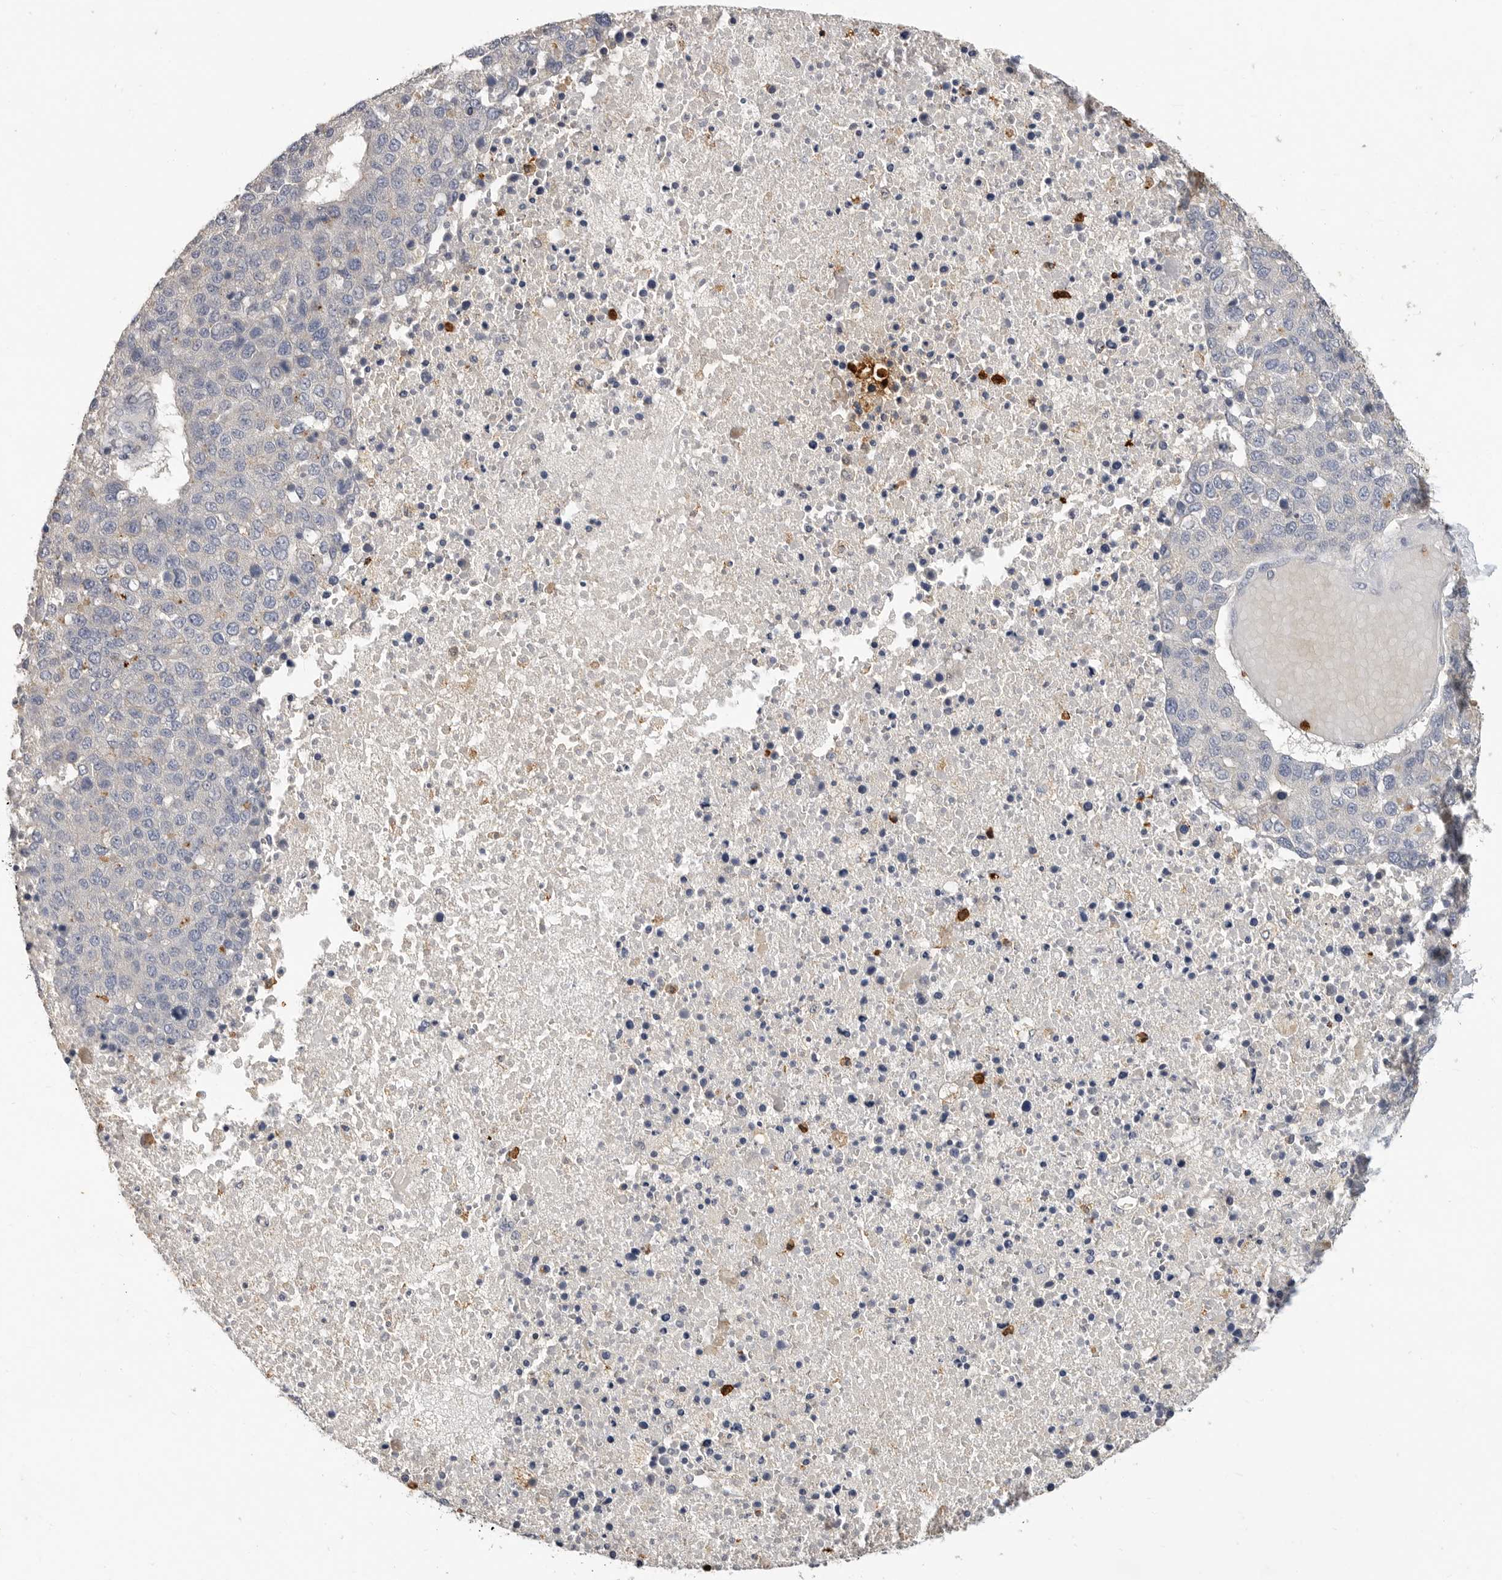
{"staining": {"intensity": "negative", "quantity": "none", "location": "none"}, "tissue": "pancreatic cancer", "cell_type": "Tumor cells", "image_type": "cancer", "snomed": [{"axis": "morphology", "description": "Adenocarcinoma, NOS"}, {"axis": "topography", "description": "Pancreas"}], "caption": "Immunohistochemical staining of pancreatic cancer (adenocarcinoma) displays no significant positivity in tumor cells. Nuclei are stained in blue.", "gene": "LTBR", "patient": {"sex": "female", "age": 61}}